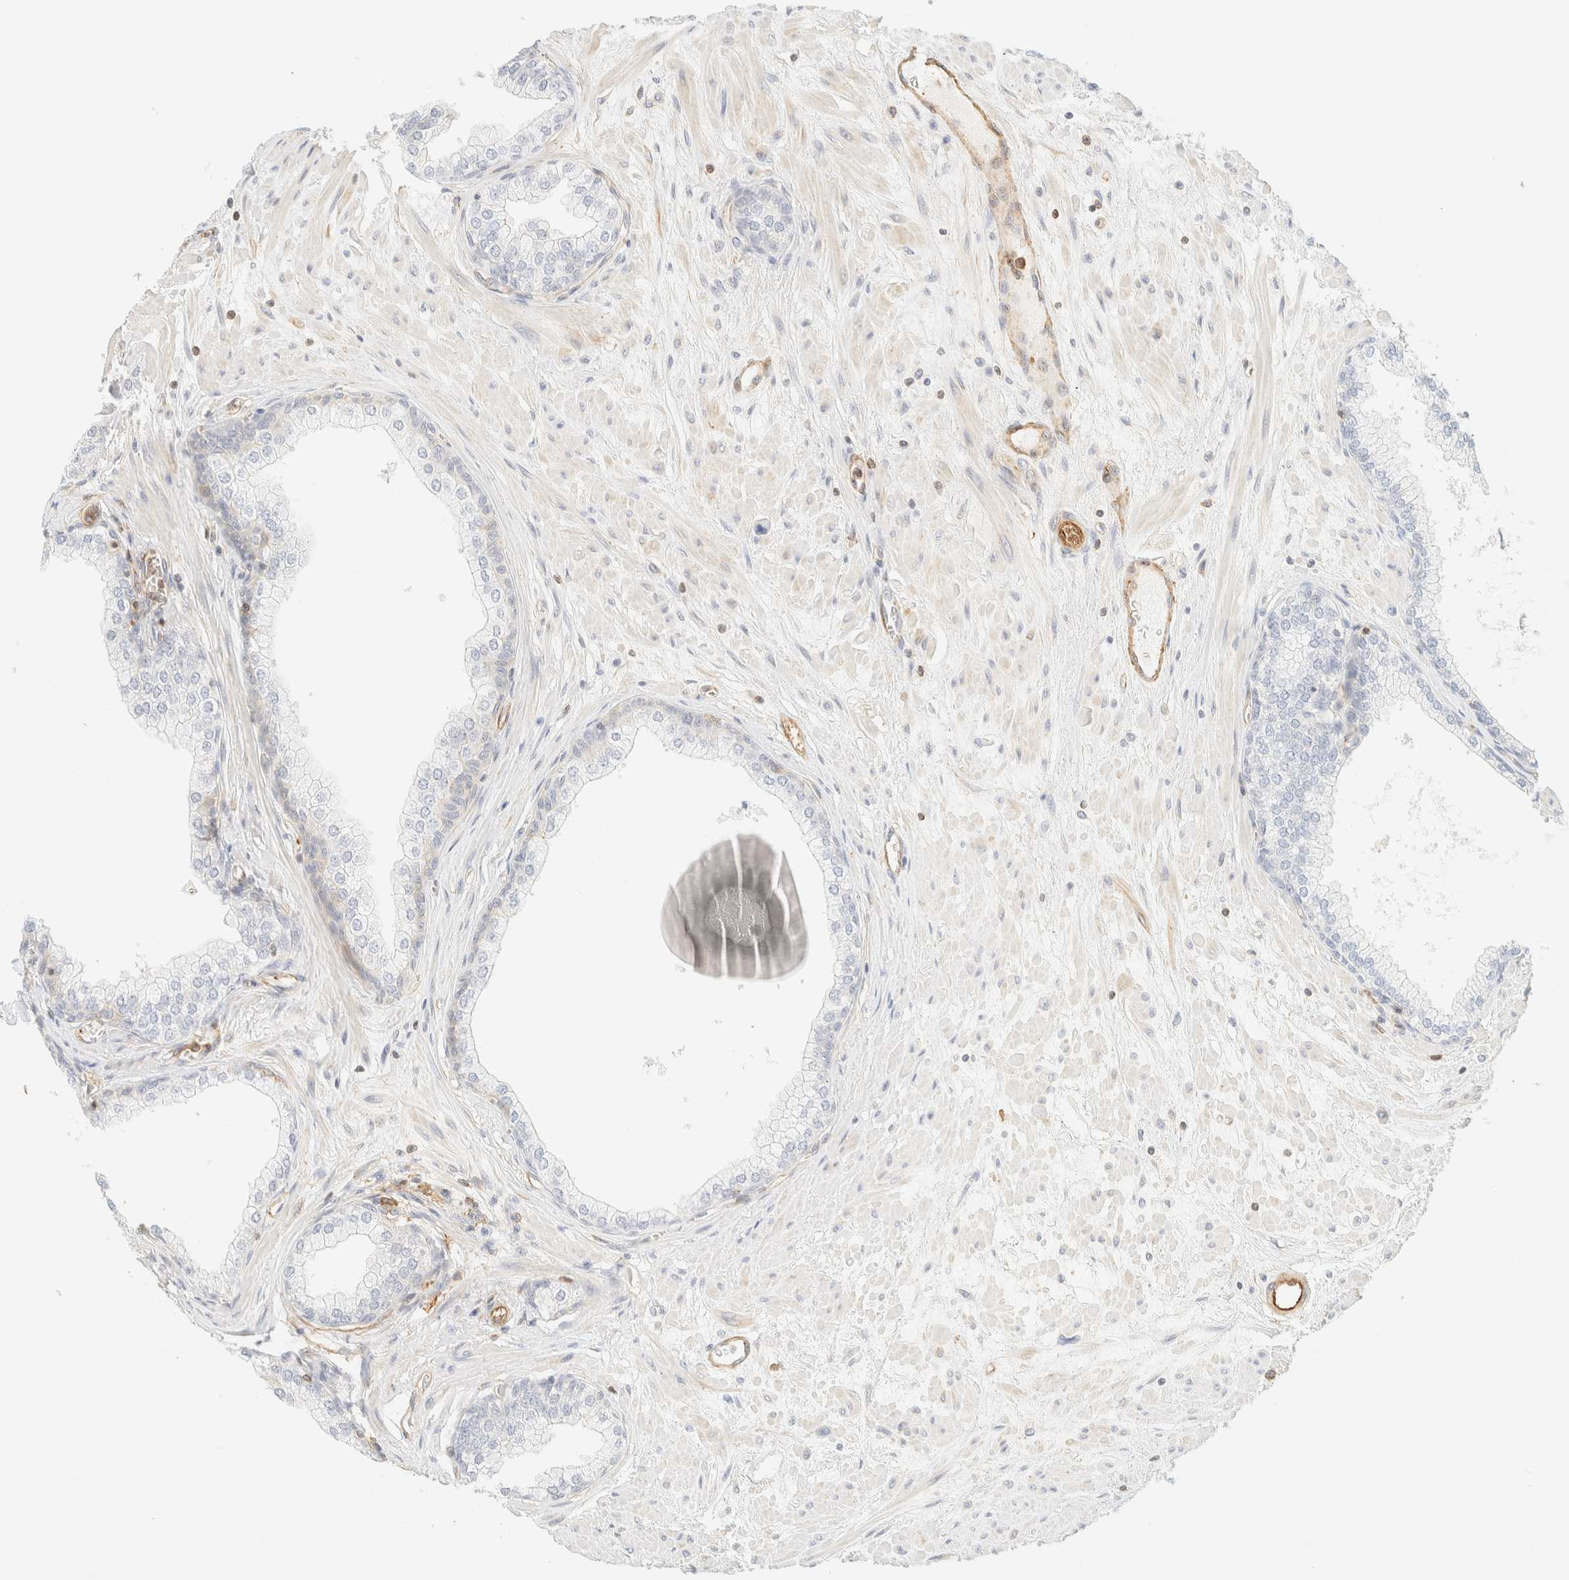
{"staining": {"intensity": "negative", "quantity": "none", "location": "none"}, "tissue": "prostate", "cell_type": "Glandular cells", "image_type": "normal", "snomed": [{"axis": "morphology", "description": "Normal tissue, NOS"}, {"axis": "morphology", "description": "Urothelial carcinoma, Low grade"}, {"axis": "topography", "description": "Urinary bladder"}, {"axis": "topography", "description": "Prostate"}], "caption": "Immunohistochemical staining of unremarkable human prostate exhibits no significant positivity in glandular cells.", "gene": "OTOP2", "patient": {"sex": "male", "age": 60}}